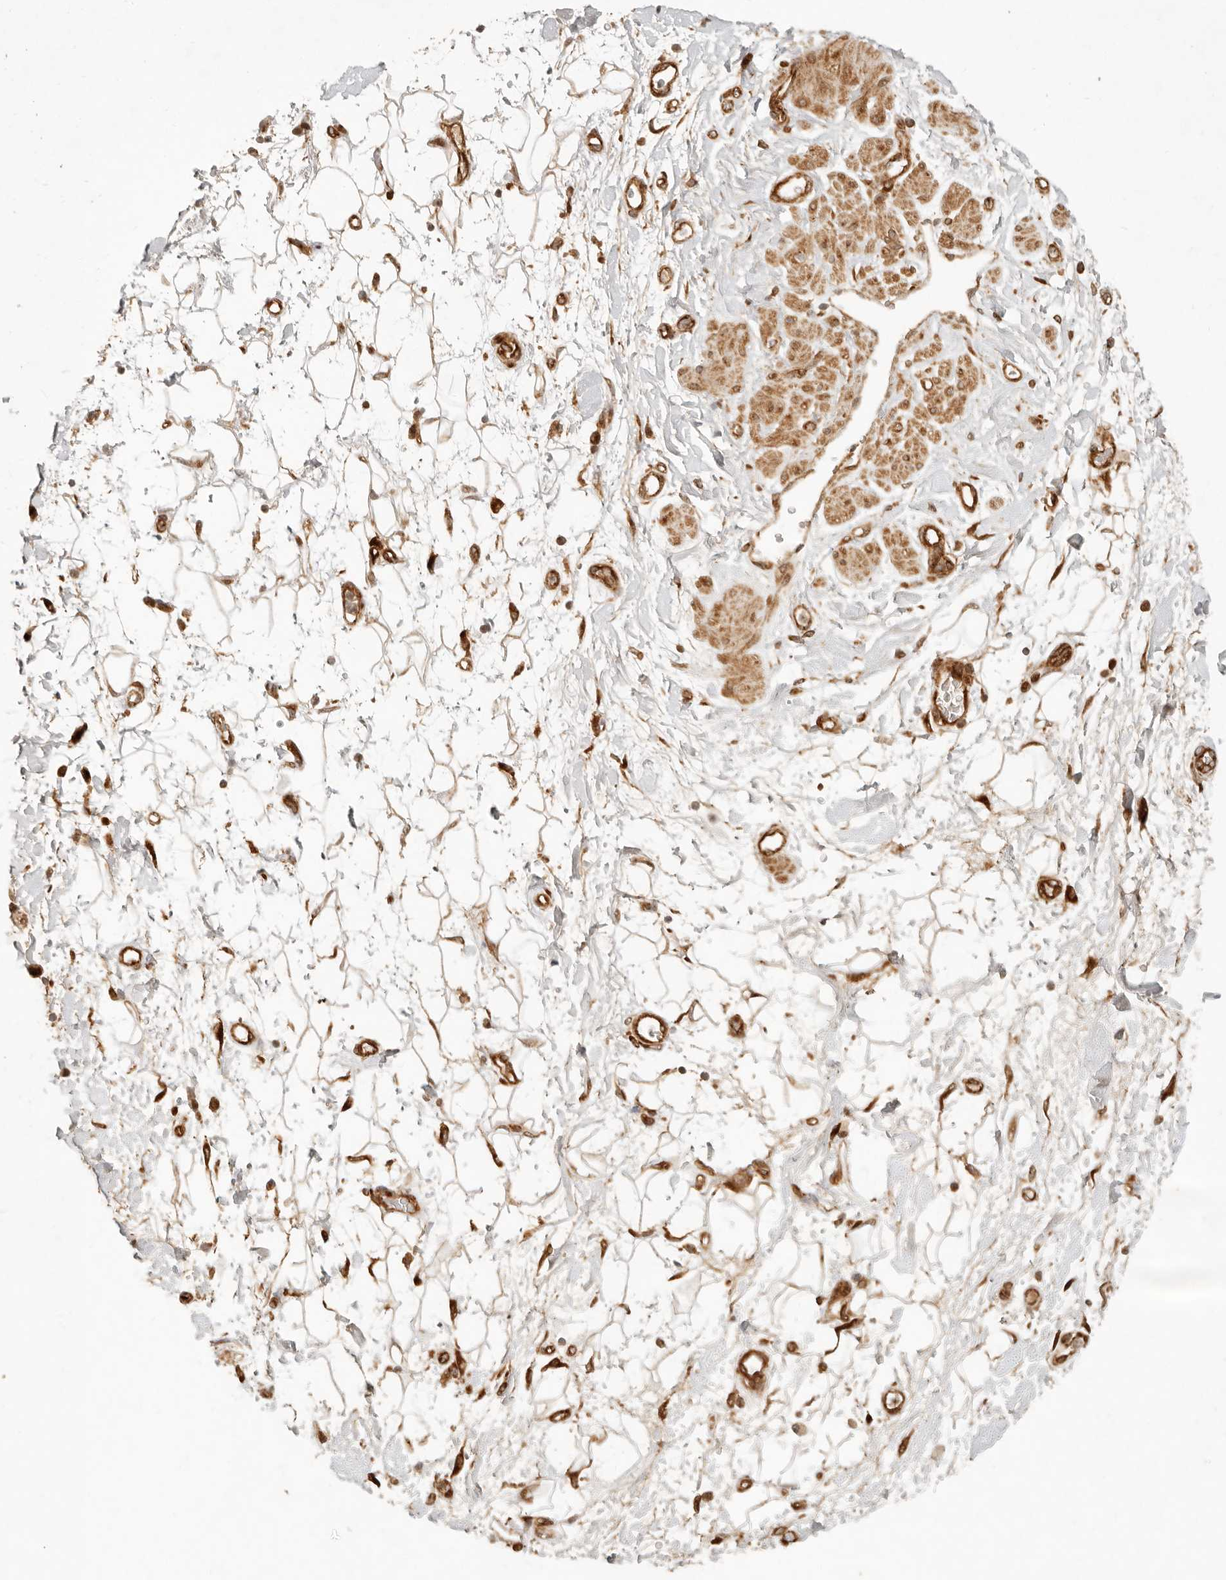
{"staining": {"intensity": "weak", "quantity": "25%-75%", "location": "cytoplasmic/membranous"}, "tissue": "adipose tissue", "cell_type": "Adipocytes", "image_type": "normal", "snomed": [{"axis": "morphology", "description": "Normal tissue, NOS"}, {"axis": "morphology", "description": "Adenocarcinoma, NOS"}, {"axis": "topography", "description": "Pancreas"}, {"axis": "topography", "description": "Peripheral nerve tissue"}], "caption": "The image reveals staining of unremarkable adipose tissue, revealing weak cytoplasmic/membranous protein staining (brown color) within adipocytes. (DAB IHC with brightfield microscopy, high magnification).", "gene": "KLHL38", "patient": {"sex": "male", "age": 59}}